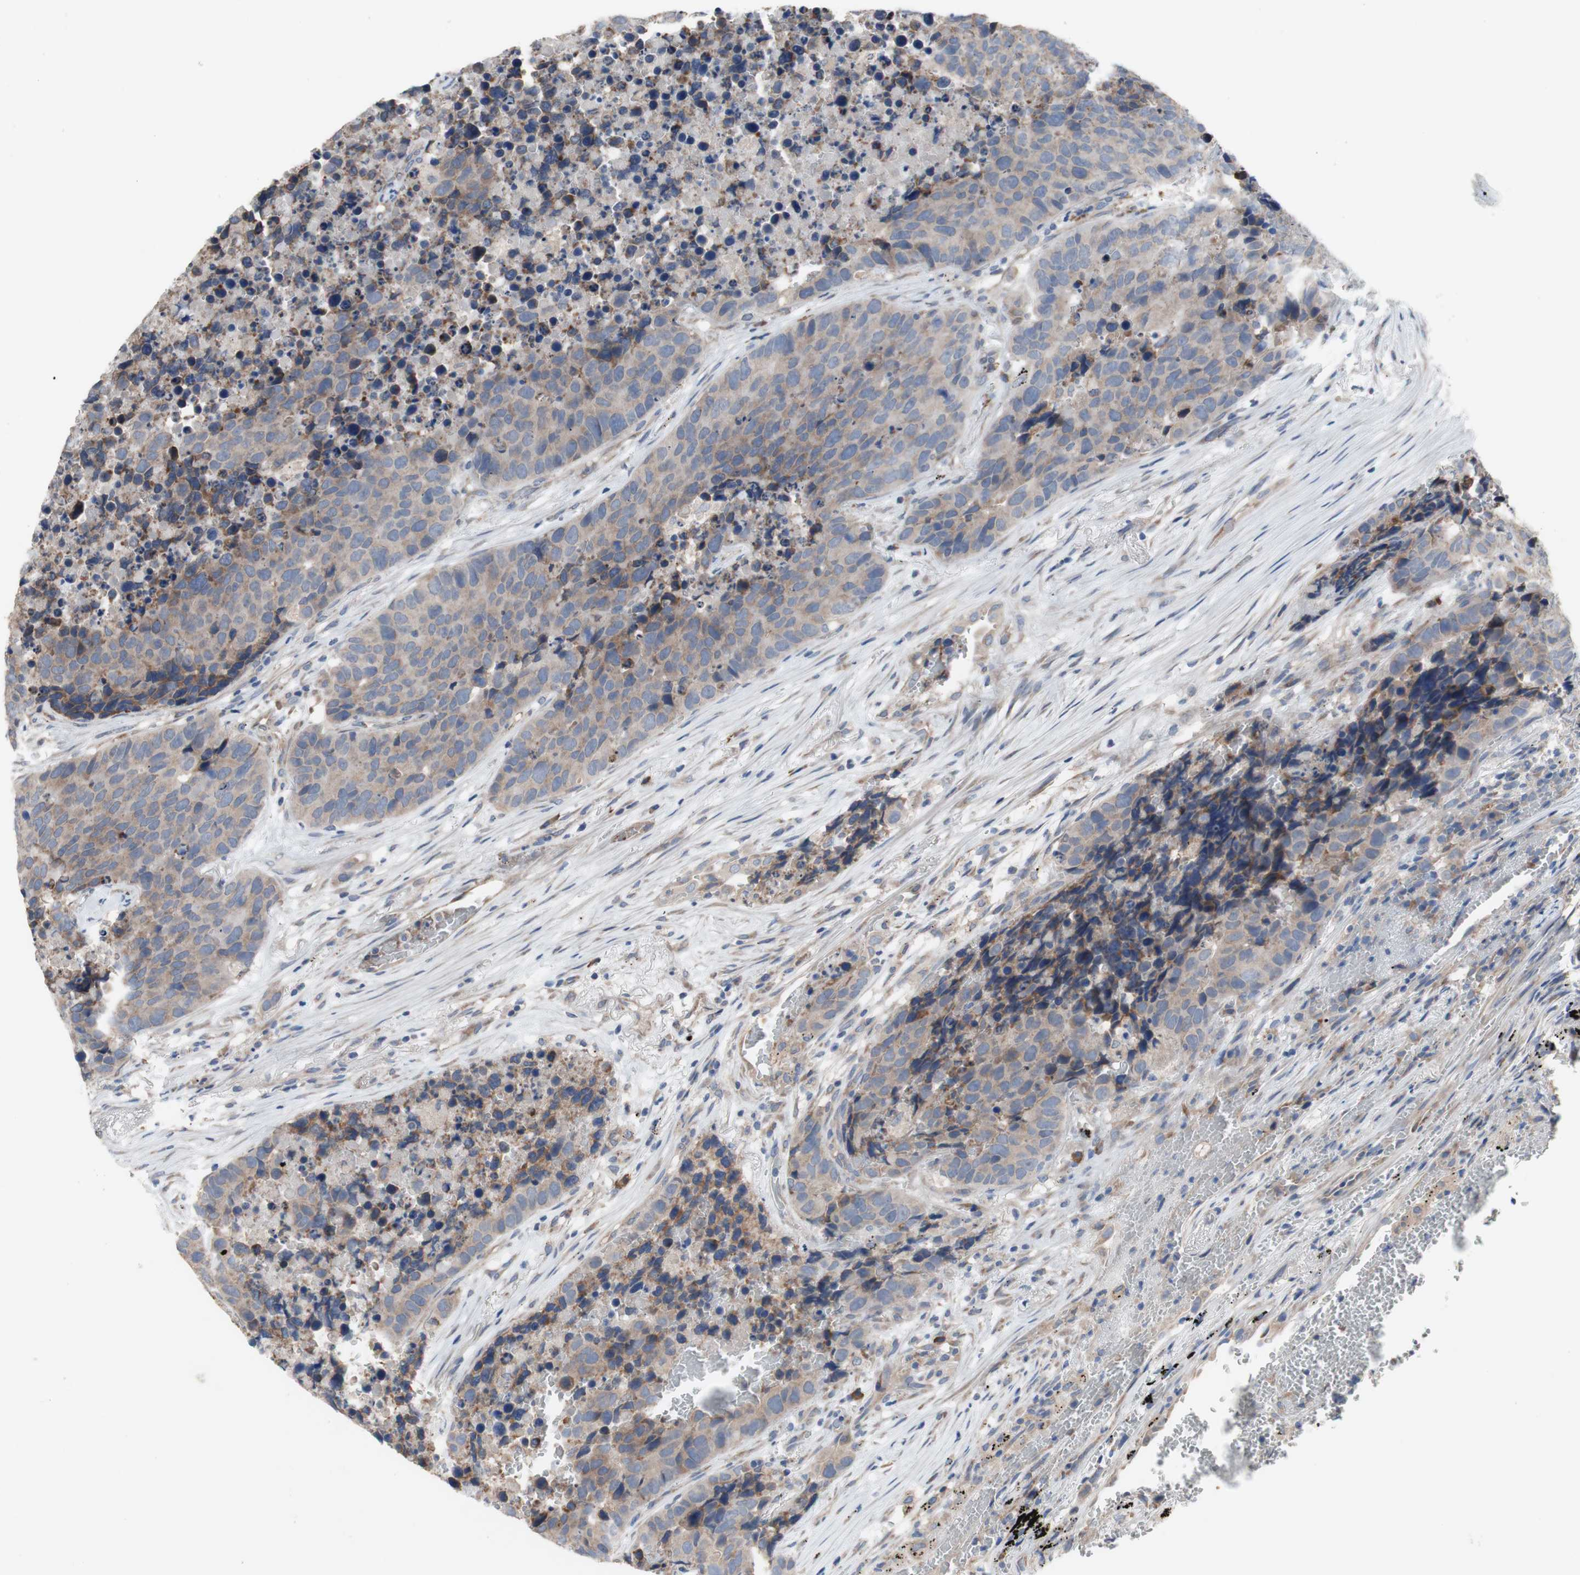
{"staining": {"intensity": "weak", "quantity": ">75%", "location": "cytoplasmic/membranous"}, "tissue": "carcinoid", "cell_type": "Tumor cells", "image_type": "cancer", "snomed": [{"axis": "morphology", "description": "Carcinoid, malignant, NOS"}, {"axis": "topography", "description": "Lung"}], "caption": "High-power microscopy captured an IHC photomicrograph of carcinoid (malignant), revealing weak cytoplasmic/membranous staining in approximately >75% of tumor cells.", "gene": "TTC14", "patient": {"sex": "male", "age": 60}}